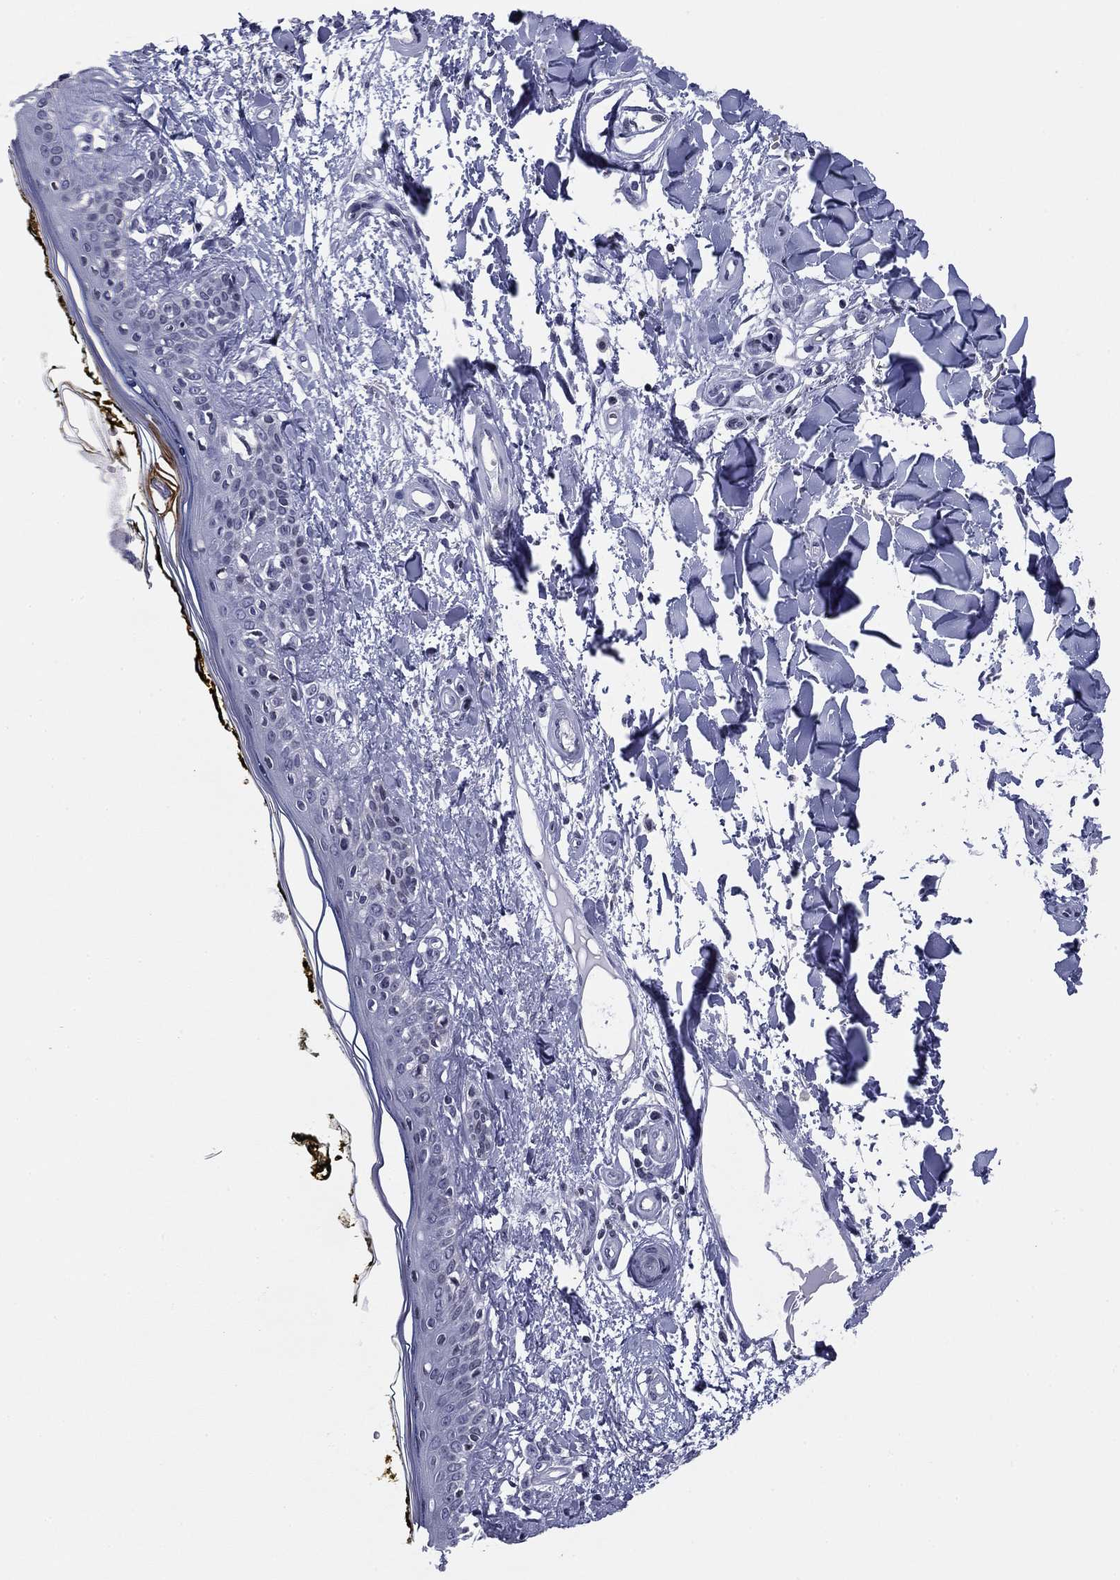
{"staining": {"intensity": "negative", "quantity": "none", "location": "none"}, "tissue": "skin", "cell_type": "Fibroblasts", "image_type": "normal", "snomed": [{"axis": "morphology", "description": "Normal tissue, NOS"}, {"axis": "topography", "description": "Skin"}], "caption": "DAB immunohistochemical staining of unremarkable human skin exhibits no significant positivity in fibroblasts.", "gene": "CCDC144A", "patient": {"sex": "male", "age": 76}}